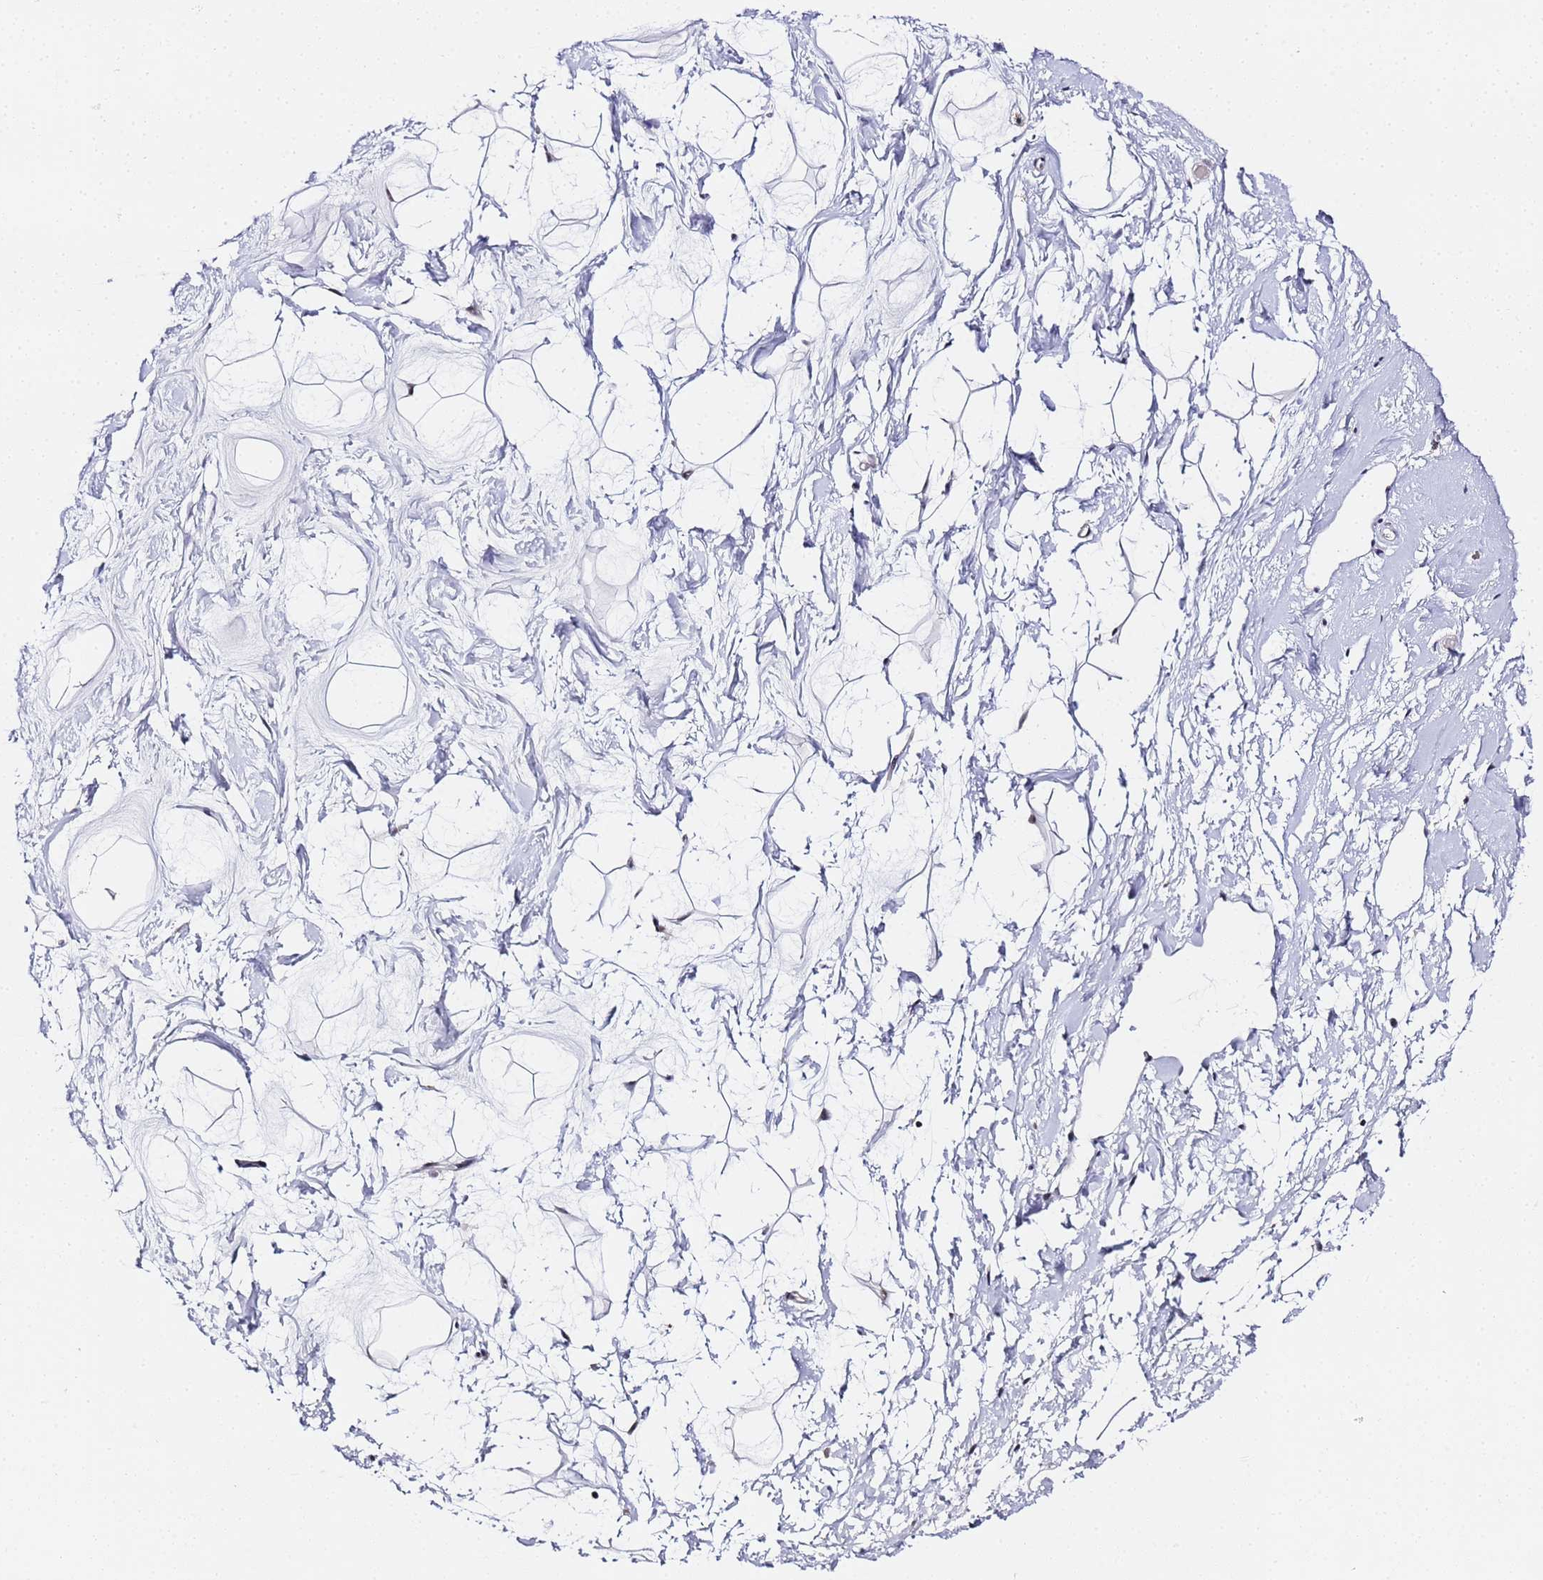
{"staining": {"intensity": "negative", "quantity": "none", "location": "none"}, "tissue": "breast", "cell_type": "Adipocytes", "image_type": "normal", "snomed": [{"axis": "morphology", "description": "Normal tissue, NOS"}, {"axis": "morphology", "description": "Adenoma, NOS"}, {"axis": "topography", "description": "Breast"}], "caption": "Micrograph shows no protein staining in adipocytes of unremarkable breast. (Brightfield microscopy of DAB (3,3'-diaminobenzidine) IHC at high magnification).", "gene": "LSM3", "patient": {"sex": "female", "age": 23}}